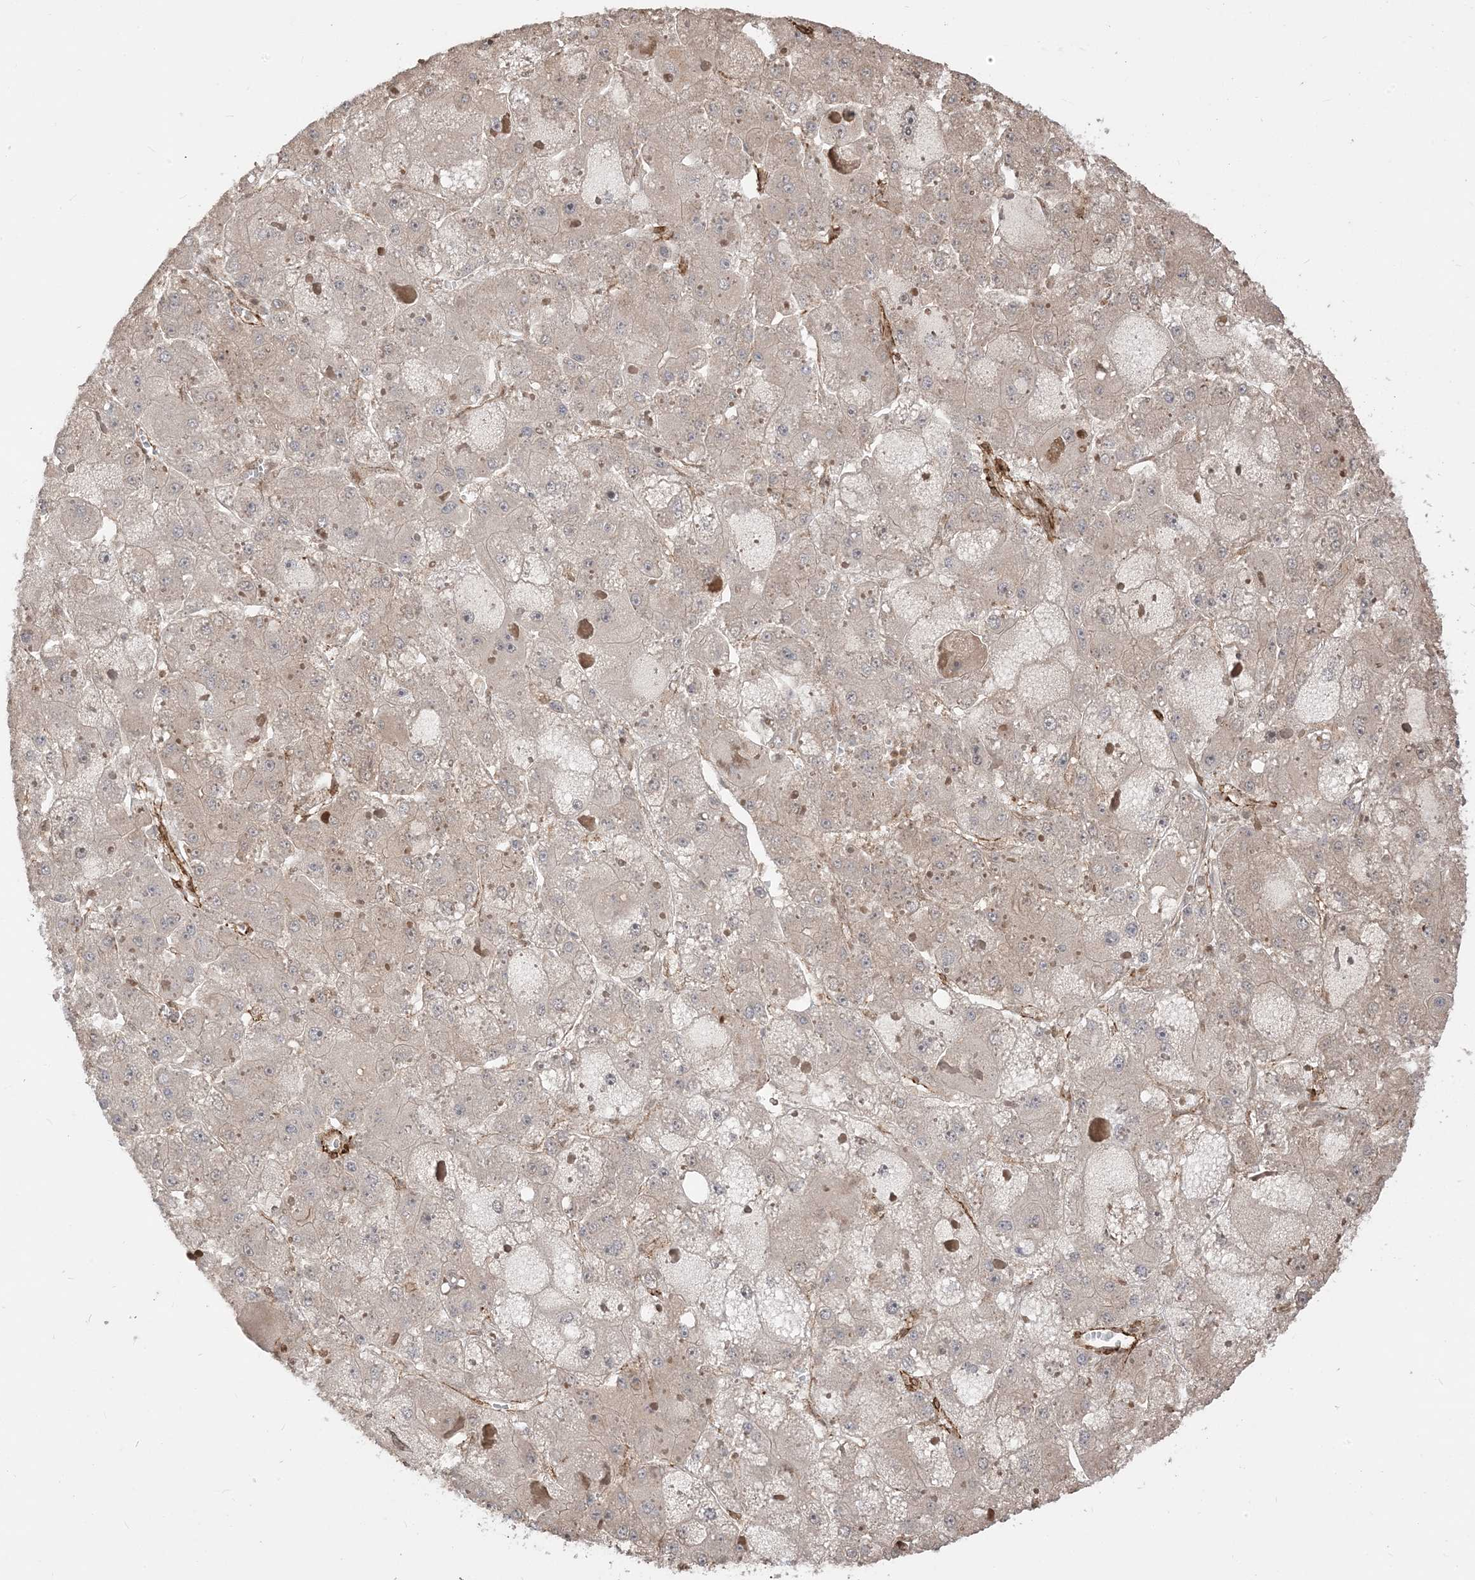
{"staining": {"intensity": "weak", "quantity": "<25%", "location": "cytoplasmic/membranous"}, "tissue": "liver cancer", "cell_type": "Tumor cells", "image_type": "cancer", "snomed": [{"axis": "morphology", "description": "Carcinoma, Hepatocellular, NOS"}, {"axis": "topography", "description": "Liver"}], "caption": "The photomicrograph demonstrates no significant expression in tumor cells of liver cancer (hepatocellular carcinoma).", "gene": "TBCC", "patient": {"sex": "female", "age": 73}}